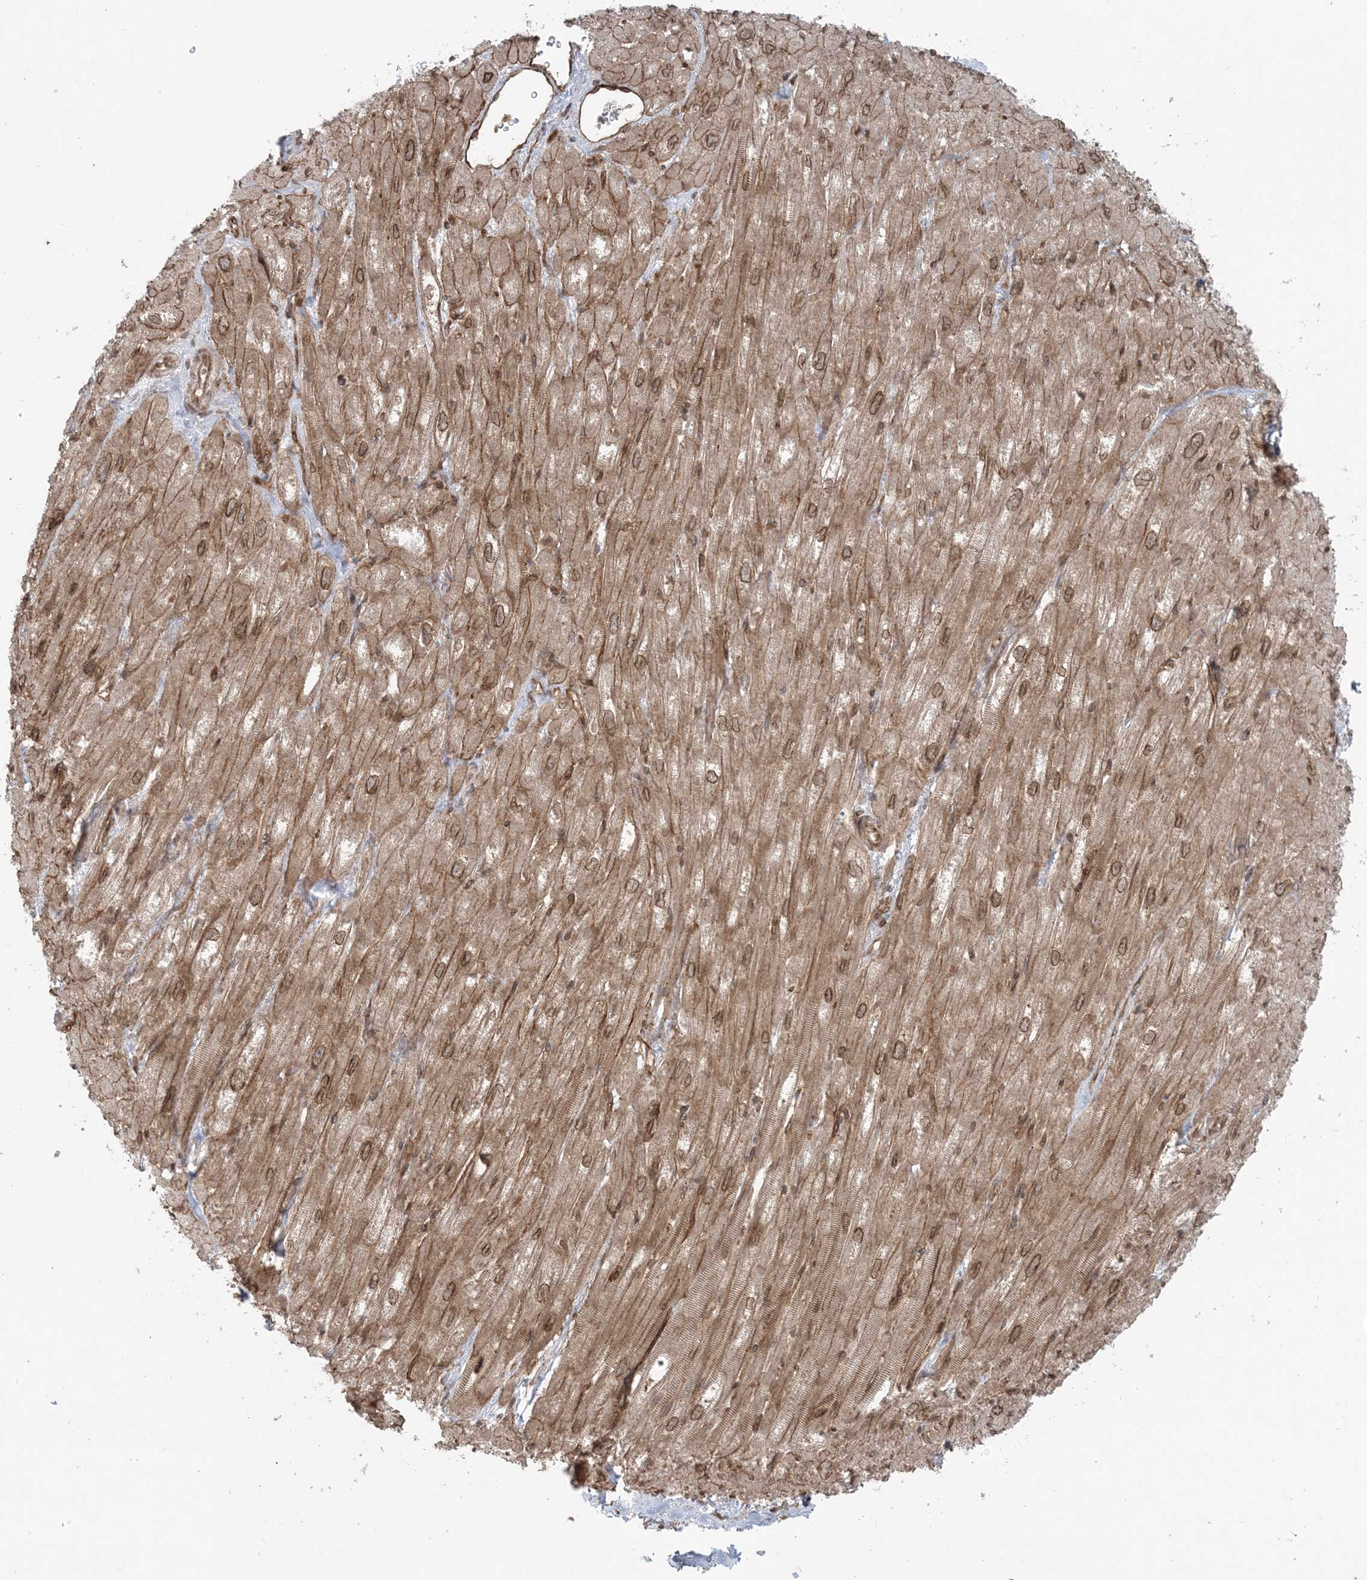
{"staining": {"intensity": "moderate", "quantity": ">75%", "location": "cytoplasmic/membranous,nuclear"}, "tissue": "heart muscle", "cell_type": "Cardiomyocytes", "image_type": "normal", "snomed": [{"axis": "morphology", "description": "Normal tissue, NOS"}, {"axis": "topography", "description": "Heart"}], "caption": "Heart muscle stained with DAB immunohistochemistry demonstrates medium levels of moderate cytoplasmic/membranous,nuclear expression in approximately >75% of cardiomyocytes.", "gene": "DDX19B", "patient": {"sex": "male", "age": 50}}